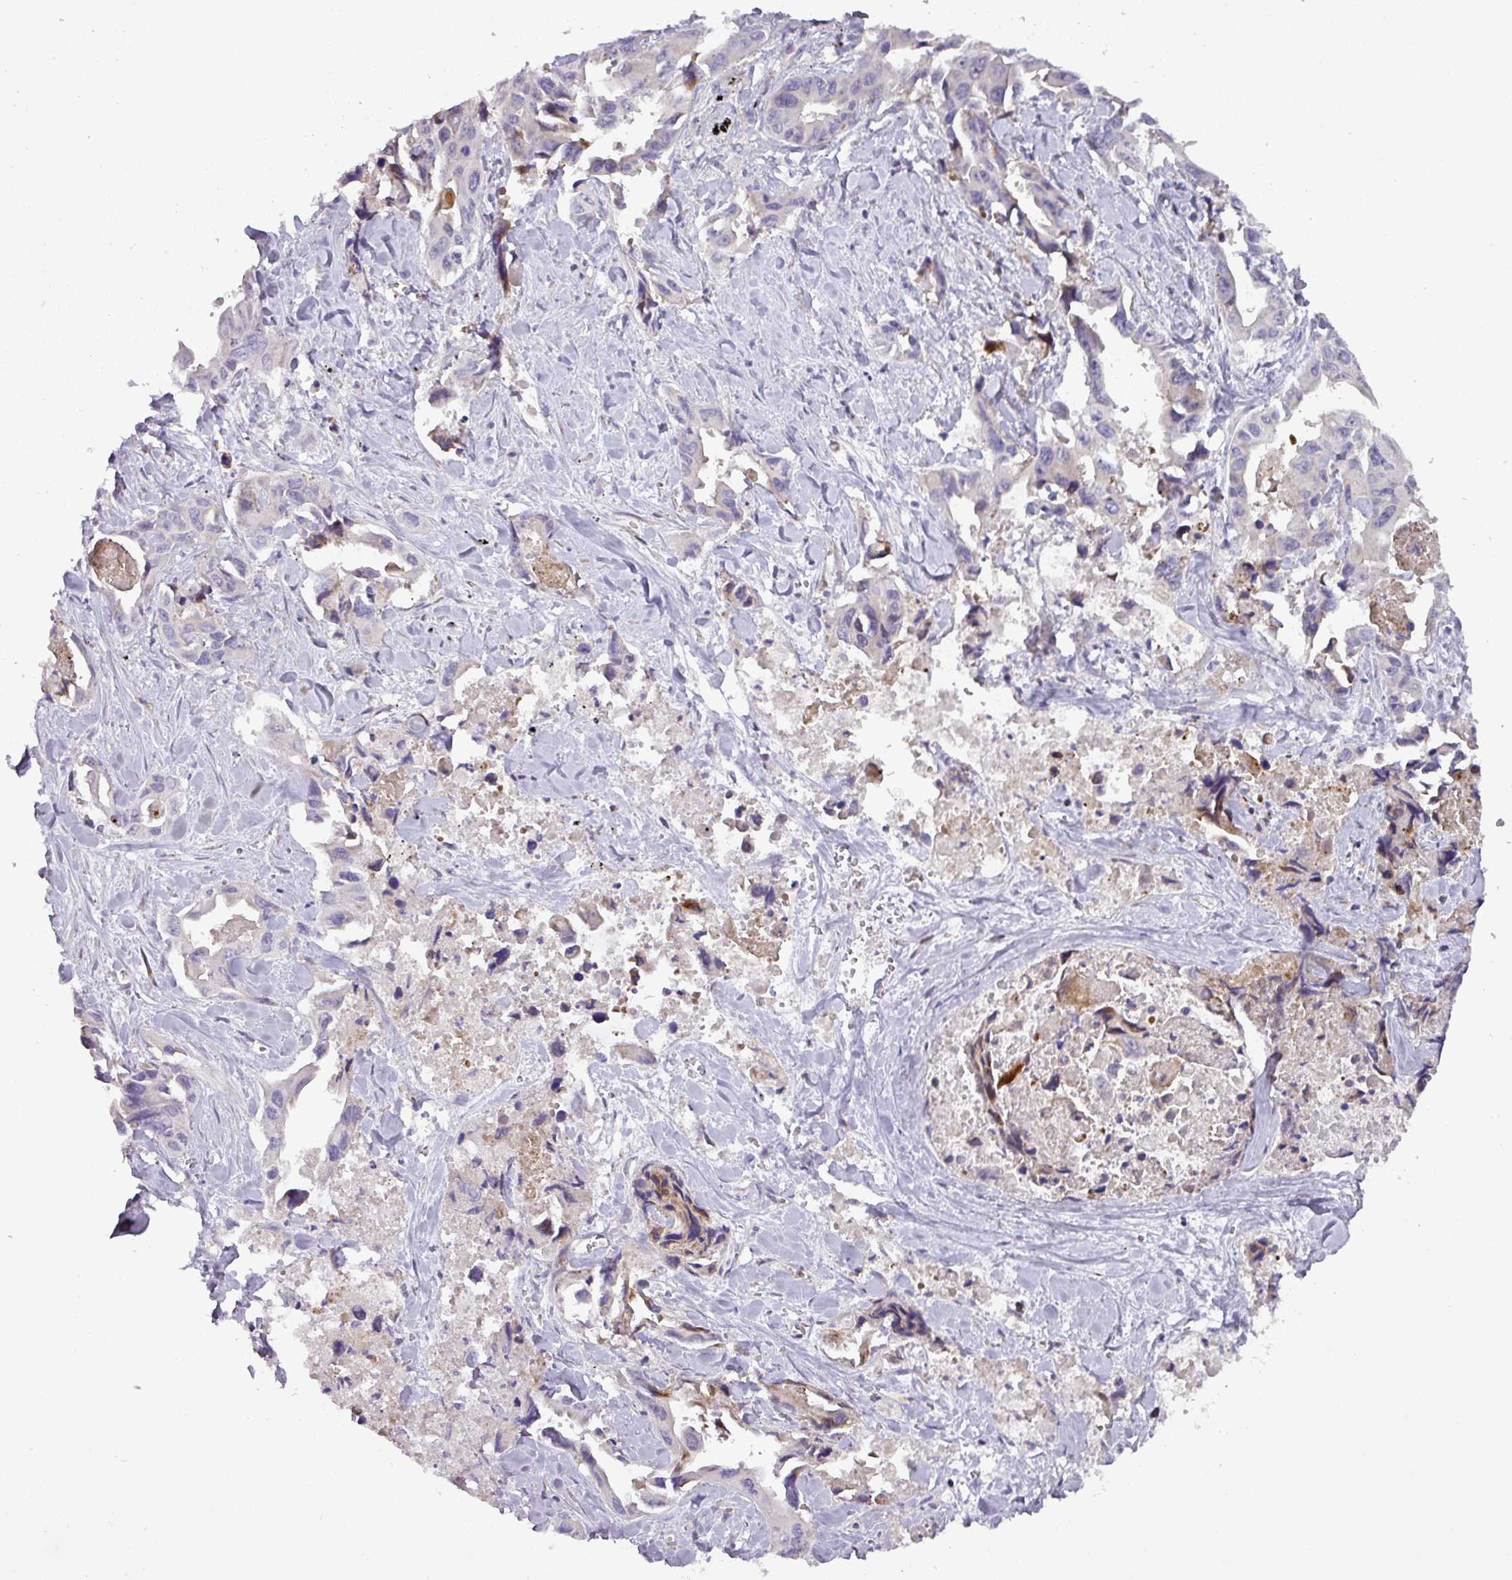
{"staining": {"intensity": "negative", "quantity": "none", "location": "none"}, "tissue": "lung cancer", "cell_type": "Tumor cells", "image_type": "cancer", "snomed": [{"axis": "morphology", "description": "Adenocarcinoma, NOS"}, {"axis": "topography", "description": "Lung"}], "caption": "Tumor cells show no significant positivity in lung cancer (adenocarcinoma). Nuclei are stained in blue.", "gene": "ATP6V1F", "patient": {"sex": "male", "age": 64}}